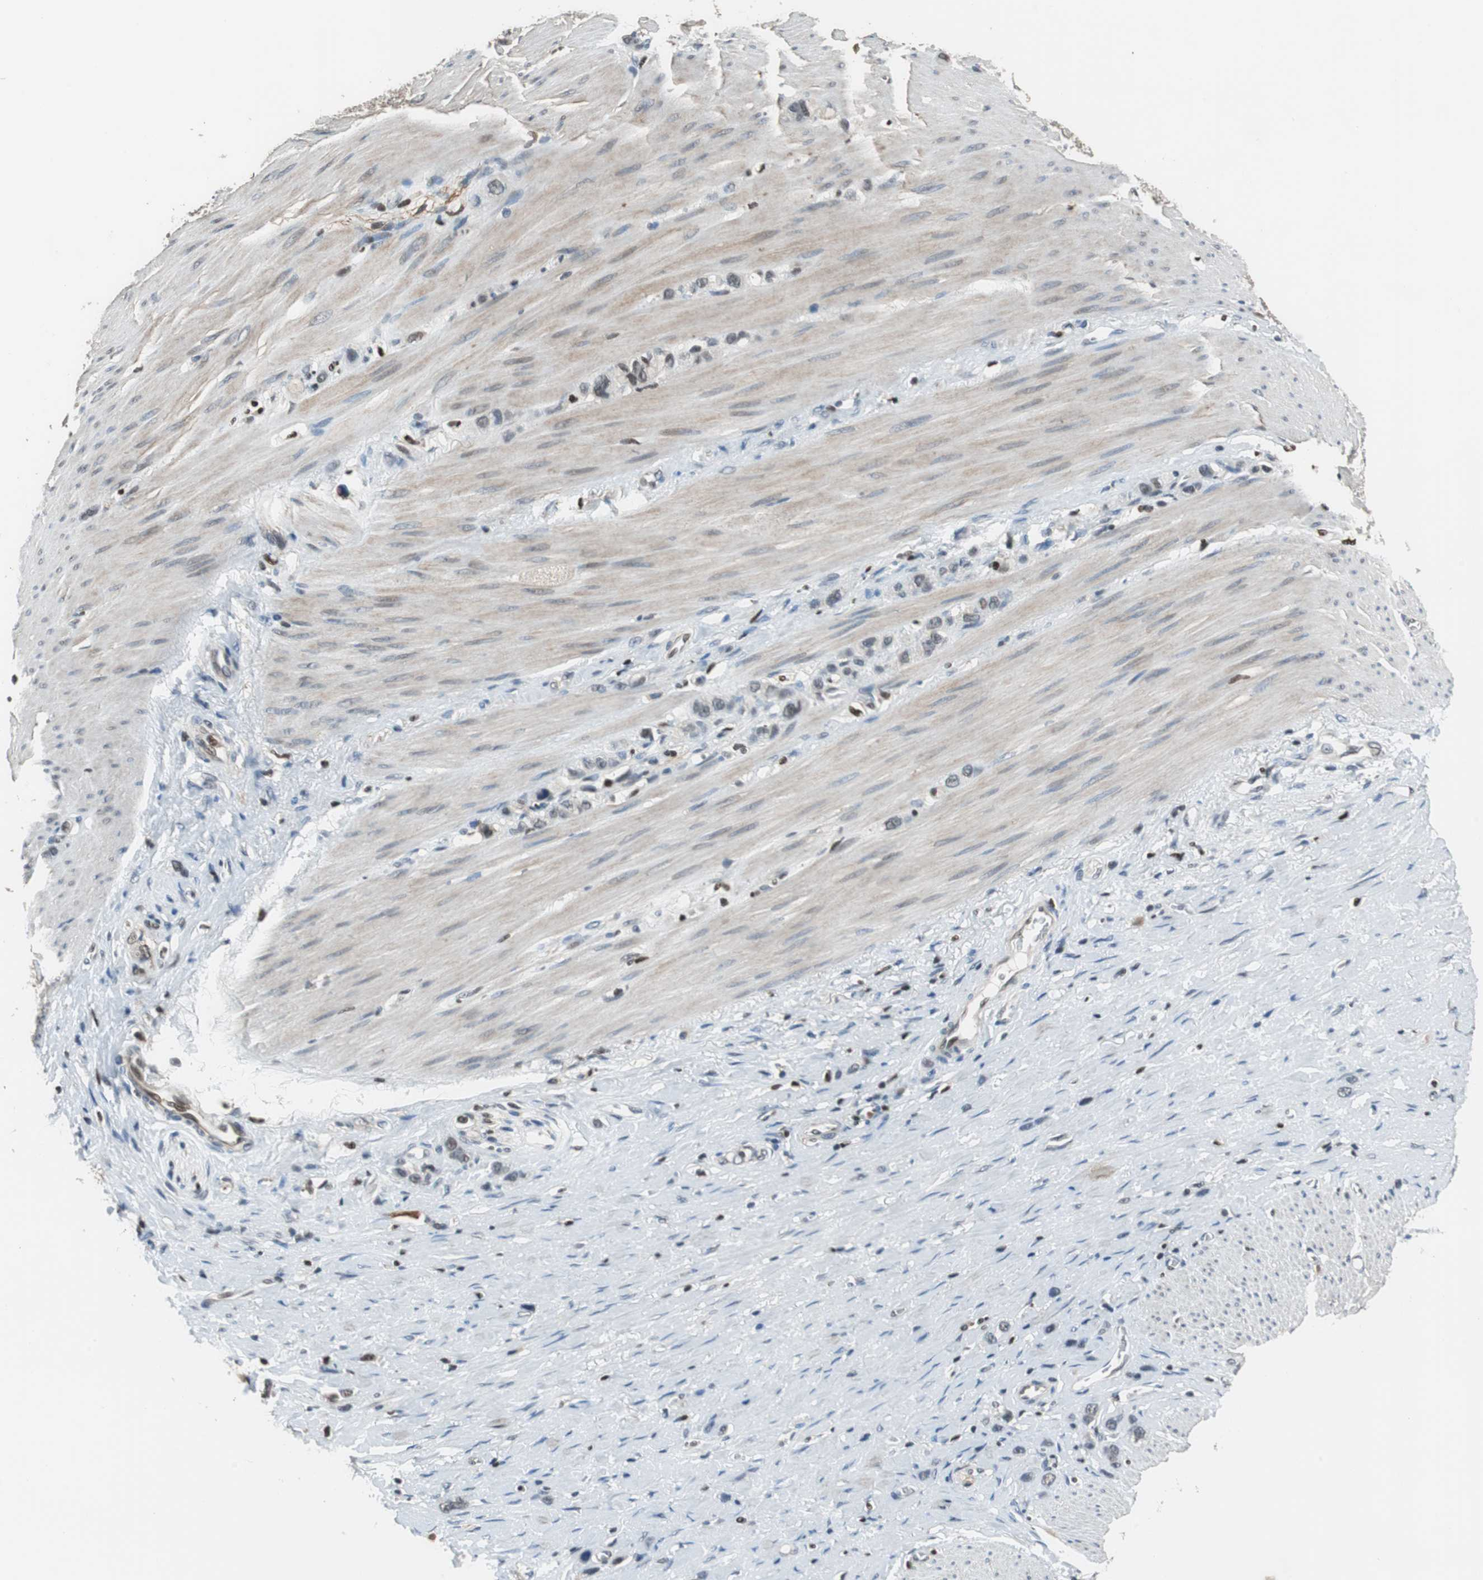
{"staining": {"intensity": "weak", "quantity": "<25%", "location": "nuclear"}, "tissue": "stomach cancer", "cell_type": "Tumor cells", "image_type": "cancer", "snomed": [{"axis": "morphology", "description": "Normal tissue, NOS"}, {"axis": "morphology", "description": "Adenocarcinoma, NOS"}, {"axis": "morphology", "description": "Adenocarcinoma, High grade"}, {"axis": "topography", "description": "Stomach, upper"}, {"axis": "topography", "description": "Stomach"}], "caption": "This is an immunohistochemistry (IHC) histopathology image of human adenocarcinoma (stomach). There is no positivity in tumor cells.", "gene": "MAFB", "patient": {"sex": "female", "age": 65}}